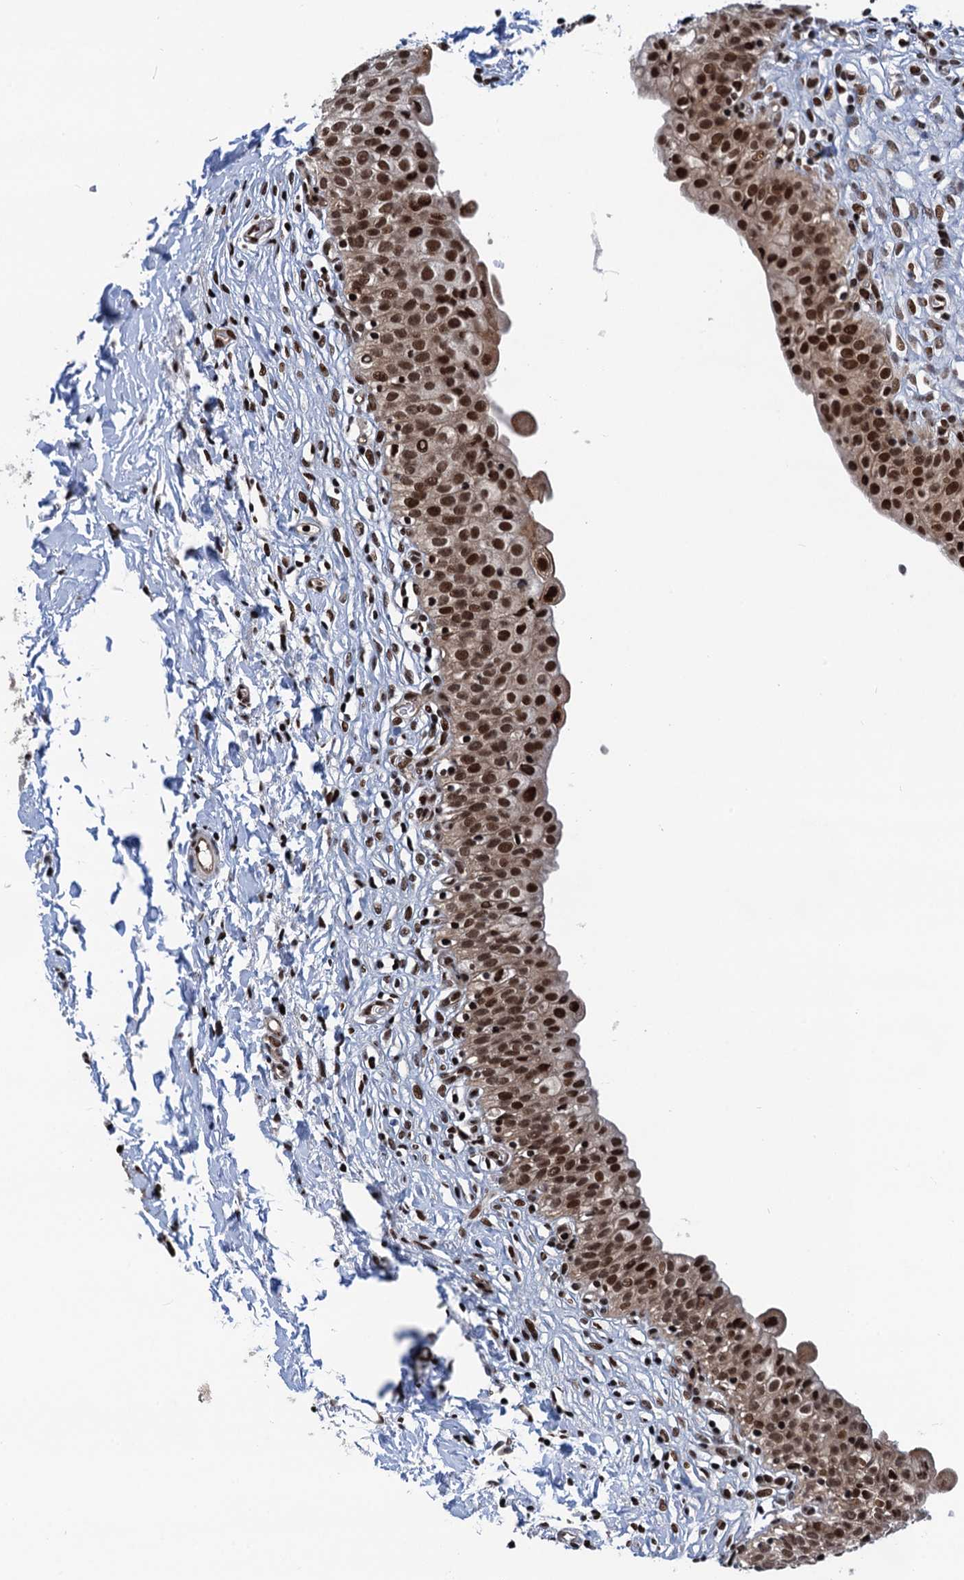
{"staining": {"intensity": "strong", "quantity": ">75%", "location": "cytoplasmic/membranous,nuclear"}, "tissue": "urinary bladder", "cell_type": "Urothelial cells", "image_type": "normal", "snomed": [{"axis": "morphology", "description": "Normal tissue, NOS"}, {"axis": "topography", "description": "Urinary bladder"}], "caption": "Urinary bladder stained with DAB immunohistochemistry exhibits high levels of strong cytoplasmic/membranous,nuclear expression in approximately >75% of urothelial cells.", "gene": "PPP4R1", "patient": {"sex": "male", "age": 55}}